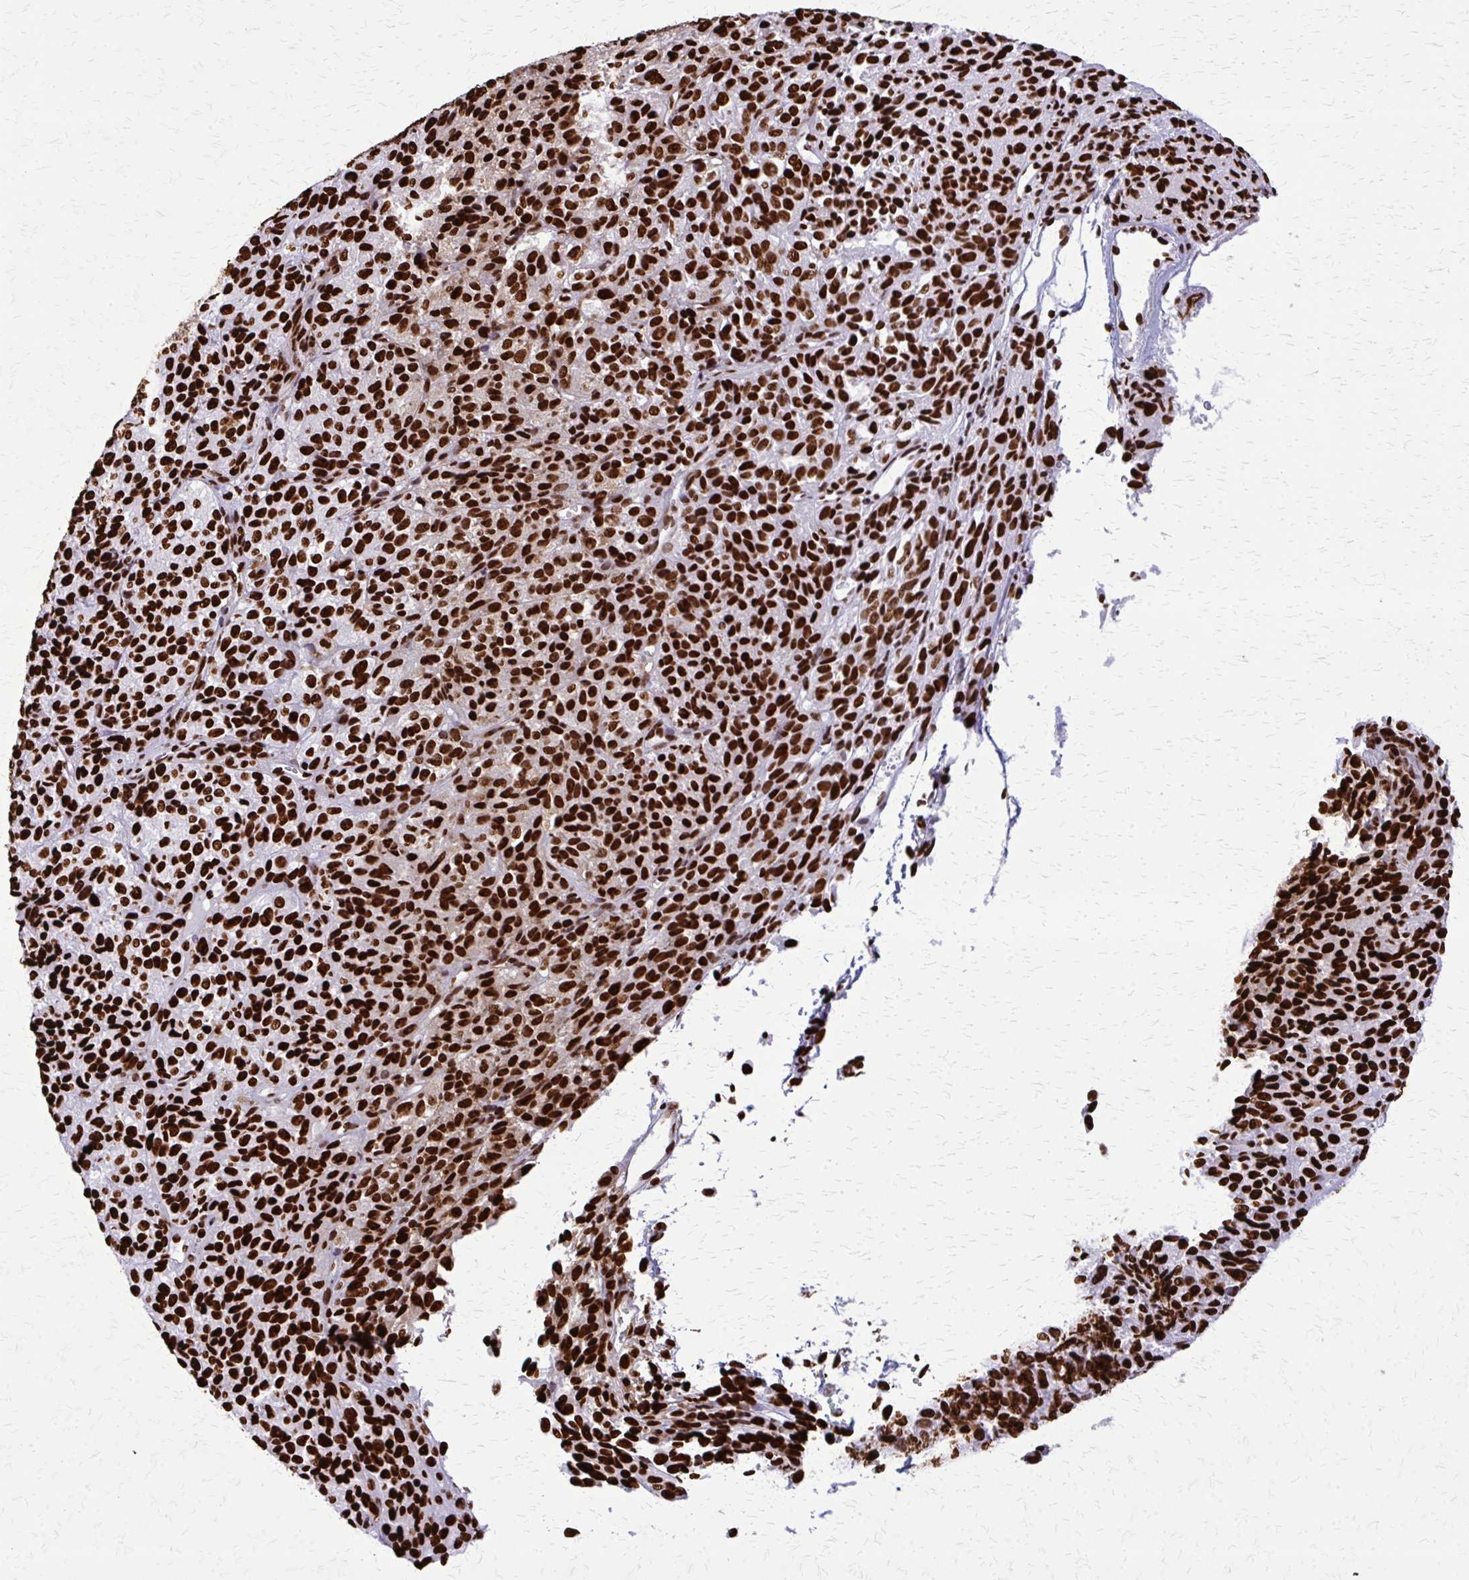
{"staining": {"intensity": "strong", "quantity": ">75%", "location": "nuclear"}, "tissue": "melanoma", "cell_type": "Tumor cells", "image_type": "cancer", "snomed": [{"axis": "morphology", "description": "Malignant melanoma, Metastatic site"}, {"axis": "topography", "description": "Brain"}], "caption": "A brown stain labels strong nuclear expression of a protein in human melanoma tumor cells.", "gene": "SFPQ", "patient": {"sex": "female", "age": 56}}